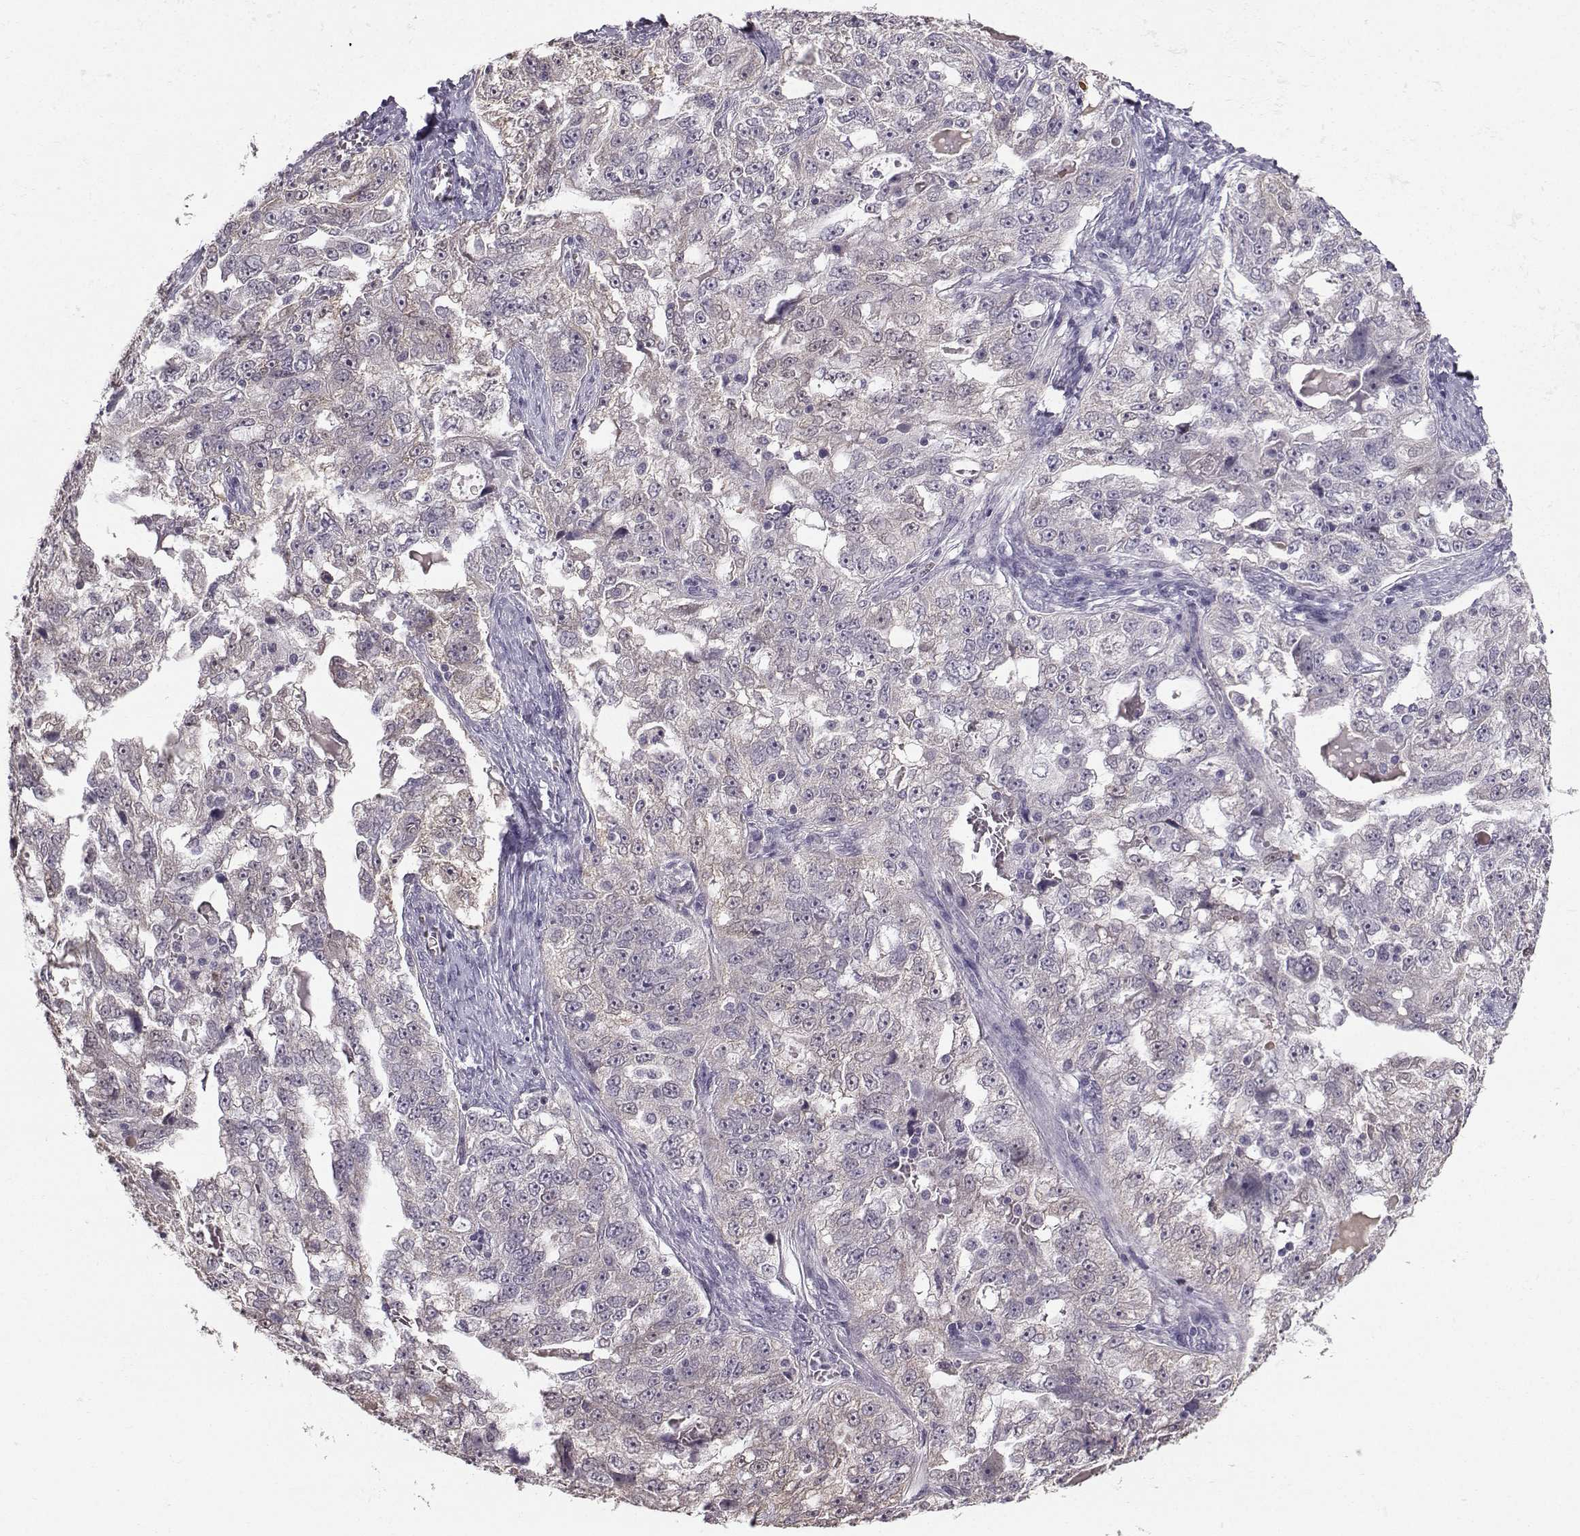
{"staining": {"intensity": "negative", "quantity": "none", "location": "none"}, "tissue": "ovarian cancer", "cell_type": "Tumor cells", "image_type": "cancer", "snomed": [{"axis": "morphology", "description": "Cystadenocarcinoma, serous, NOS"}, {"axis": "topography", "description": "Ovary"}], "caption": "IHC image of human serous cystadenocarcinoma (ovarian) stained for a protein (brown), which shows no positivity in tumor cells.", "gene": "TSPYL5", "patient": {"sex": "female", "age": 51}}